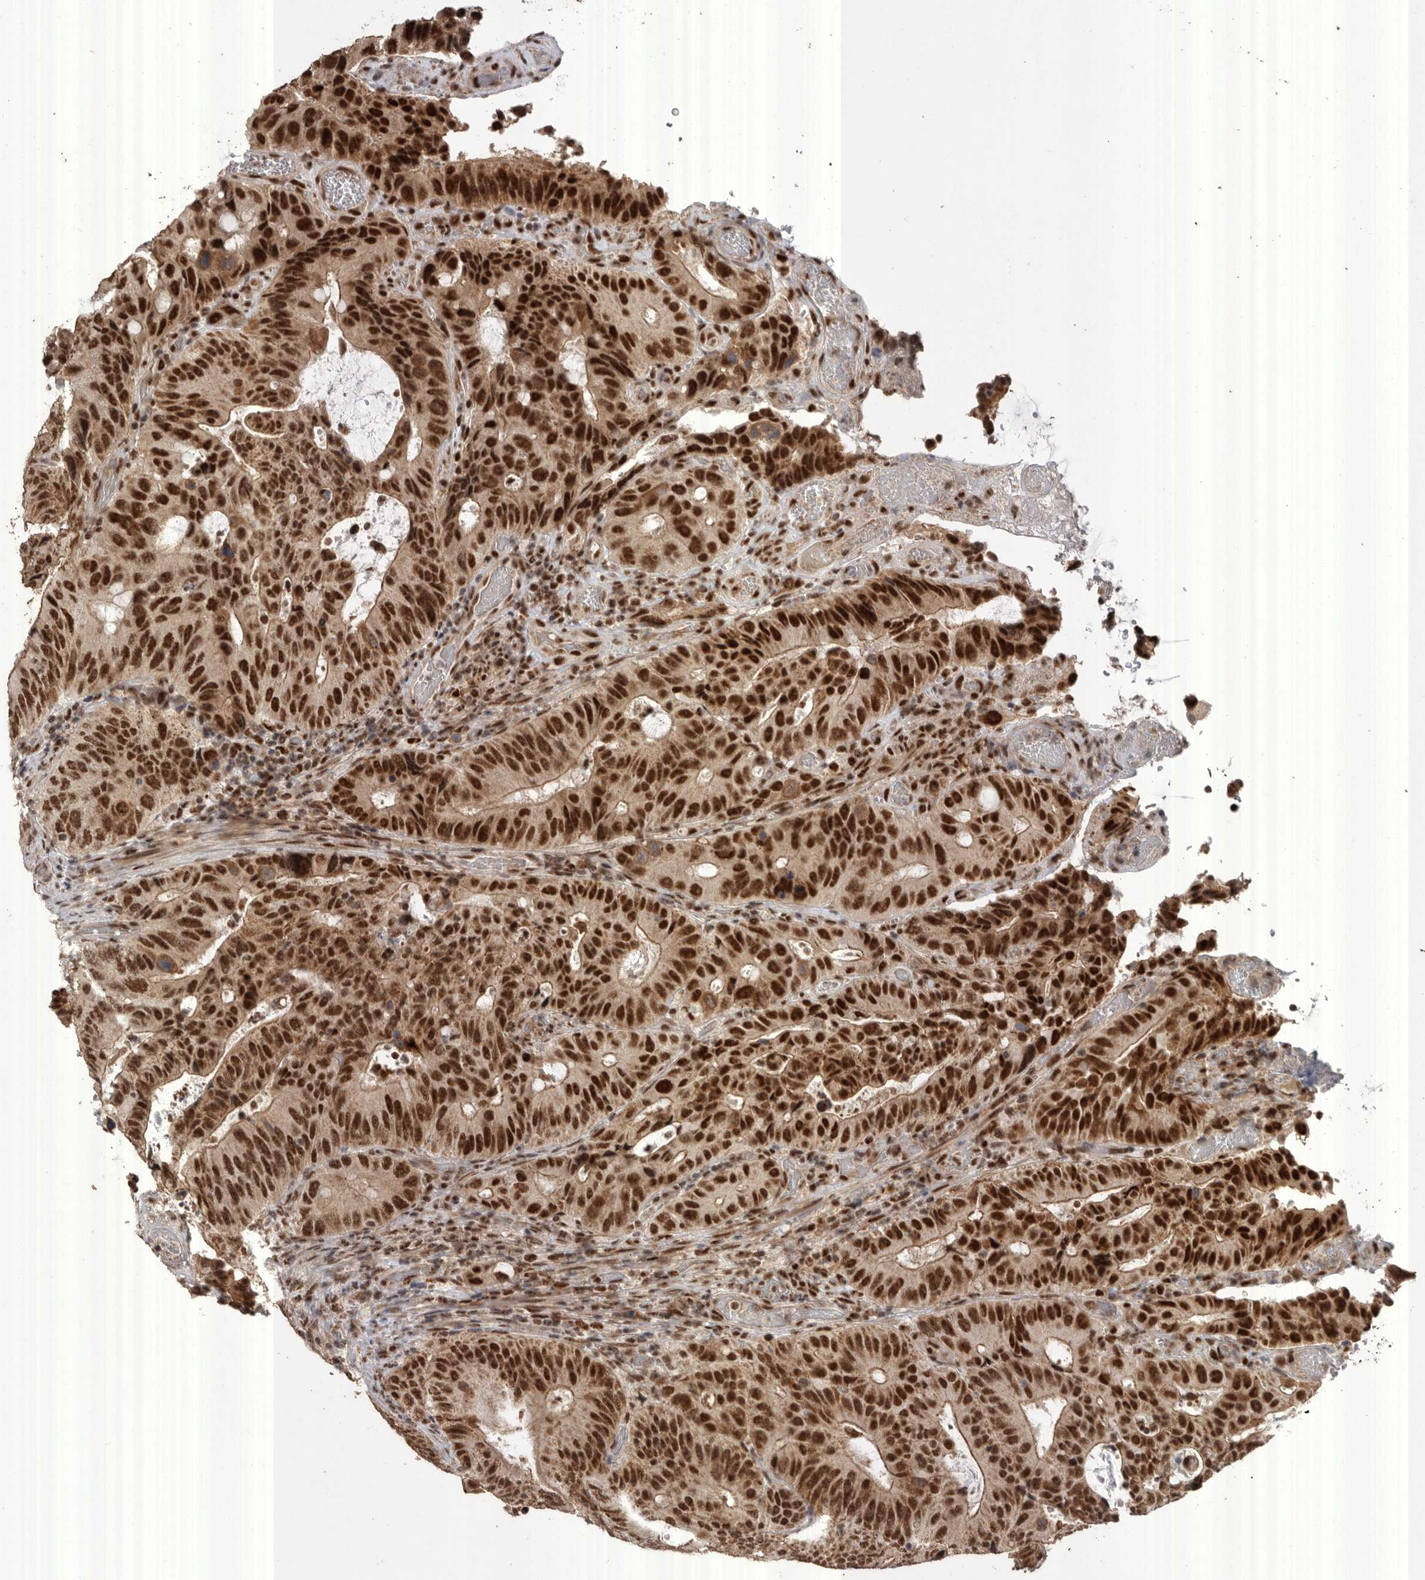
{"staining": {"intensity": "strong", "quantity": ">75%", "location": "cytoplasmic/membranous,nuclear"}, "tissue": "colorectal cancer", "cell_type": "Tumor cells", "image_type": "cancer", "snomed": [{"axis": "morphology", "description": "Adenocarcinoma, NOS"}, {"axis": "topography", "description": "Colon"}], "caption": "Colorectal cancer (adenocarcinoma) stained with DAB IHC exhibits high levels of strong cytoplasmic/membranous and nuclear expression in about >75% of tumor cells. (DAB = brown stain, brightfield microscopy at high magnification).", "gene": "PPP1R10", "patient": {"sex": "male", "age": 83}}